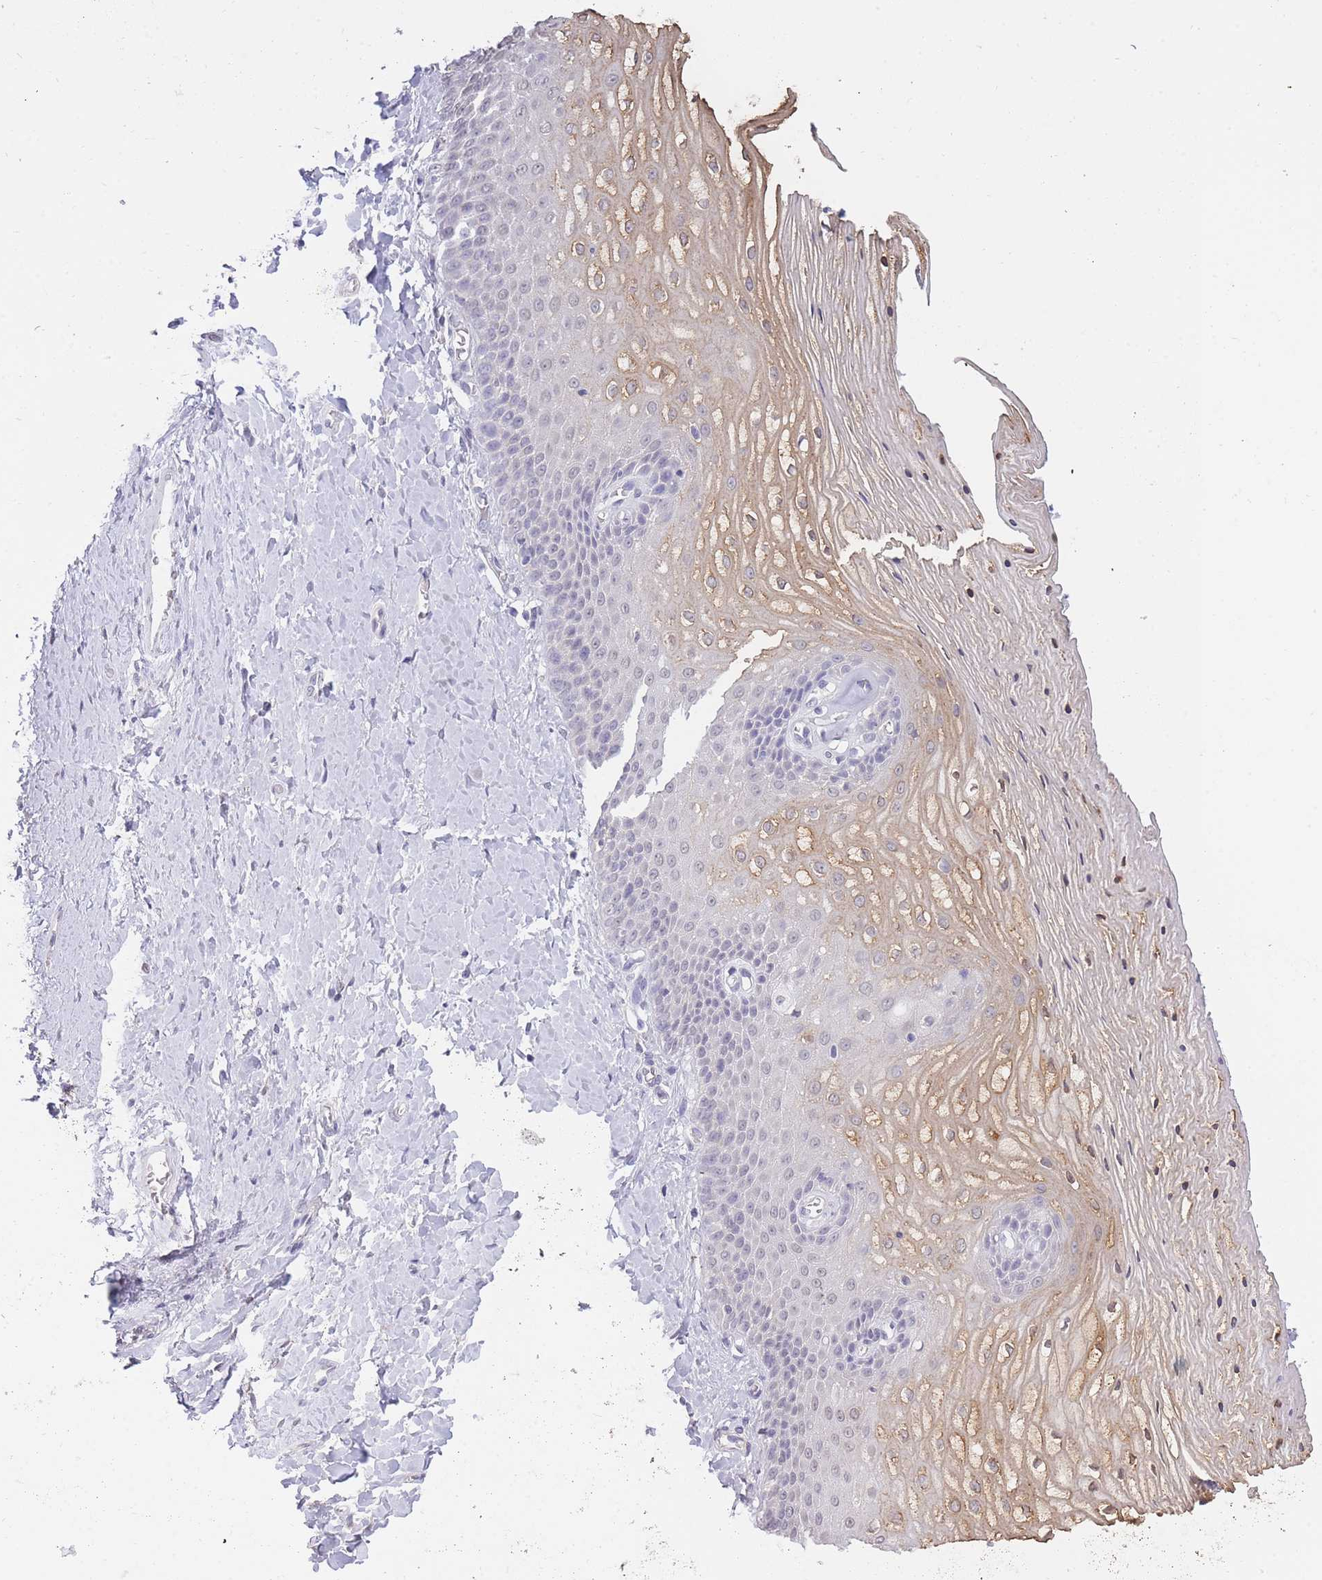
{"staining": {"intensity": "moderate", "quantity": "<25%", "location": "cytoplasmic/membranous"}, "tissue": "vagina", "cell_type": "Squamous epithelial cells", "image_type": "normal", "snomed": [{"axis": "morphology", "description": "Normal tissue, NOS"}, {"axis": "topography", "description": "Vagina"}], "caption": "IHC photomicrograph of benign vagina stained for a protein (brown), which shows low levels of moderate cytoplasmic/membranous expression in approximately <25% of squamous epithelial cells.", "gene": "GOLGA6L1", "patient": {"sex": "female", "age": 65}}